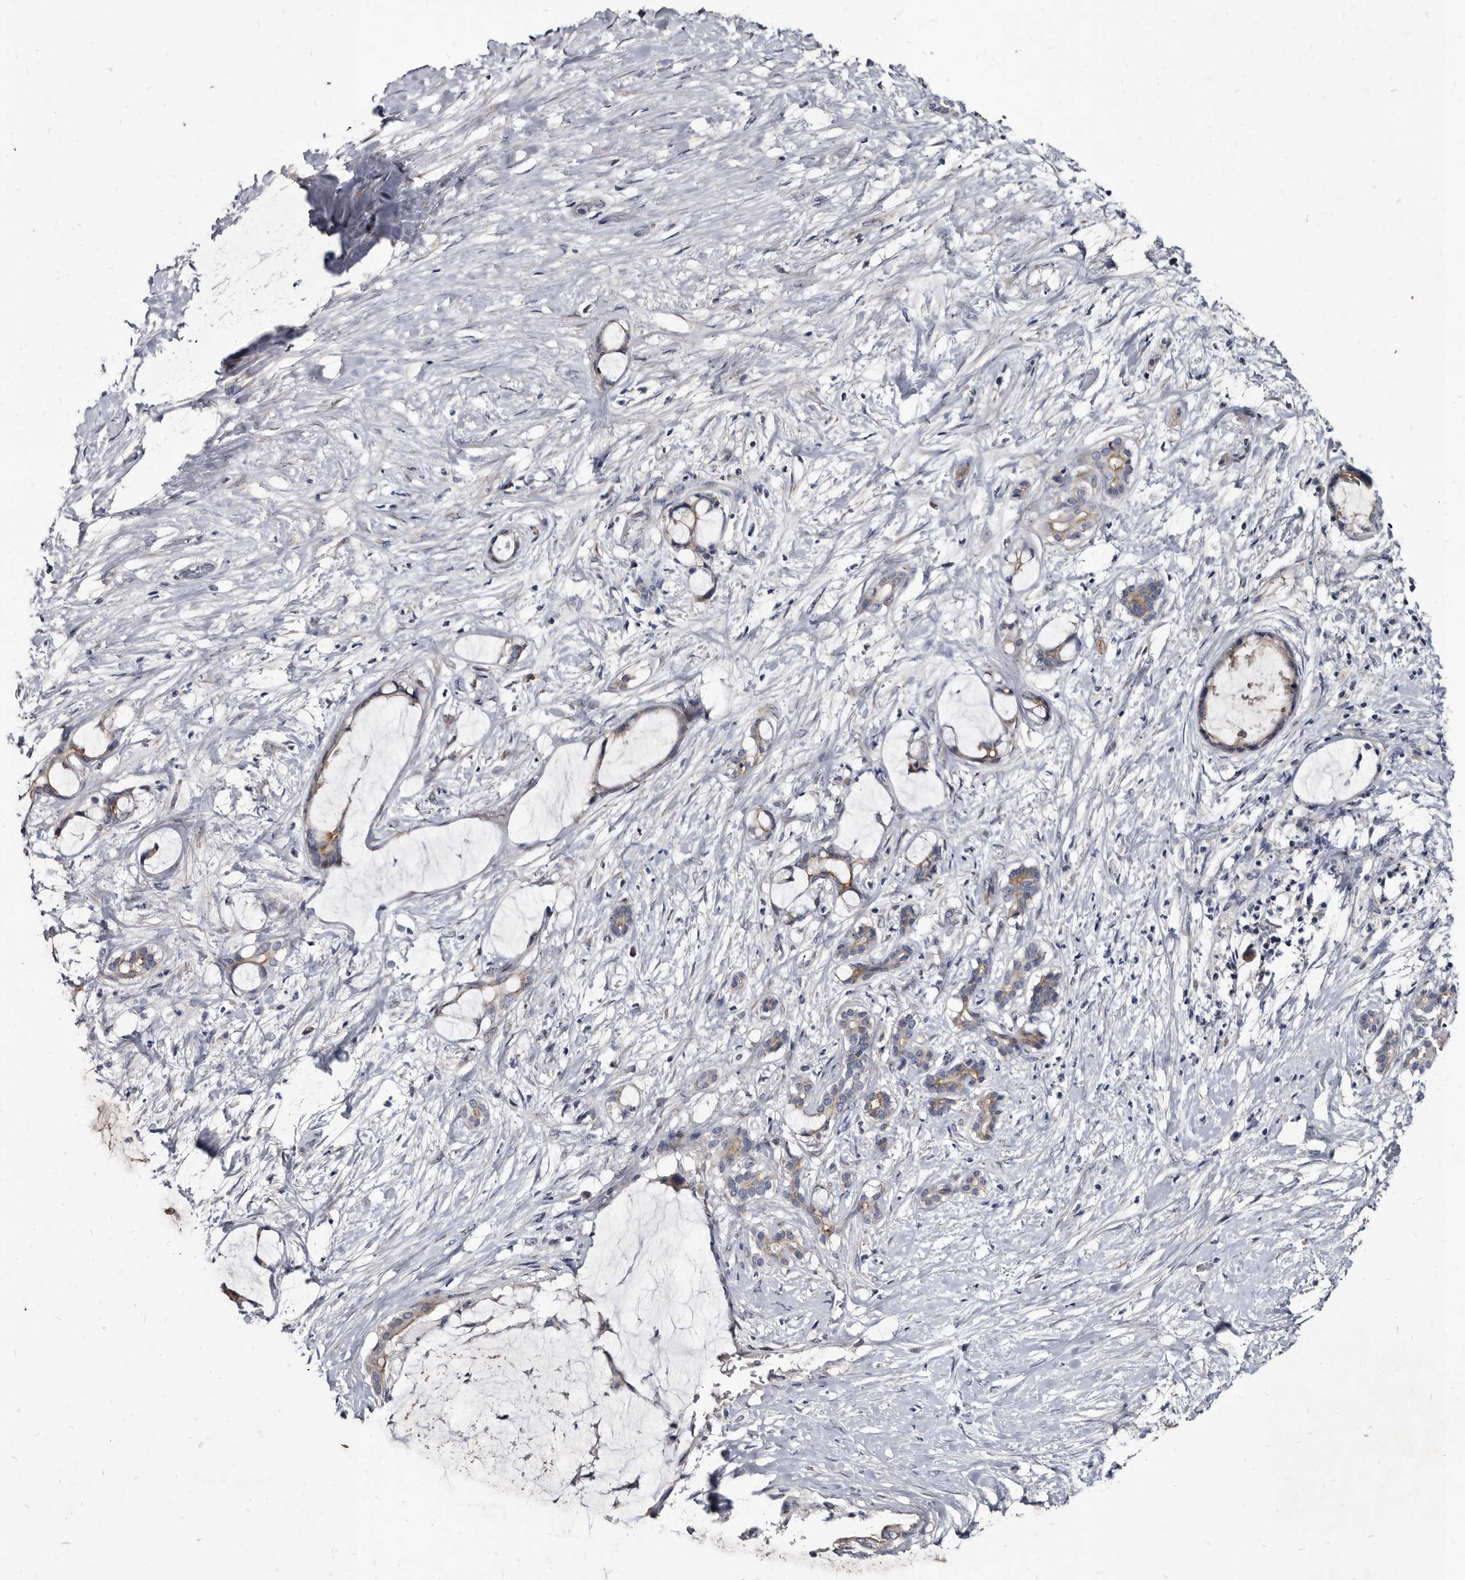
{"staining": {"intensity": "weak", "quantity": "25%-75%", "location": "cytoplasmic/membranous"}, "tissue": "pancreatic cancer", "cell_type": "Tumor cells", "image_type": "cancer", "snomed": [{"axis": "morphology", "description": "Adenocarcinoma, NOS"}, {"axis": "topography", "description": "Pancreas"}], "caption": "Human pancreatic adenocarcinoma stained with a protein marker exhibits weak staining in tumor cells.", "gene": "PRSS8", "patient": {"sex": "male", "age": 41}}